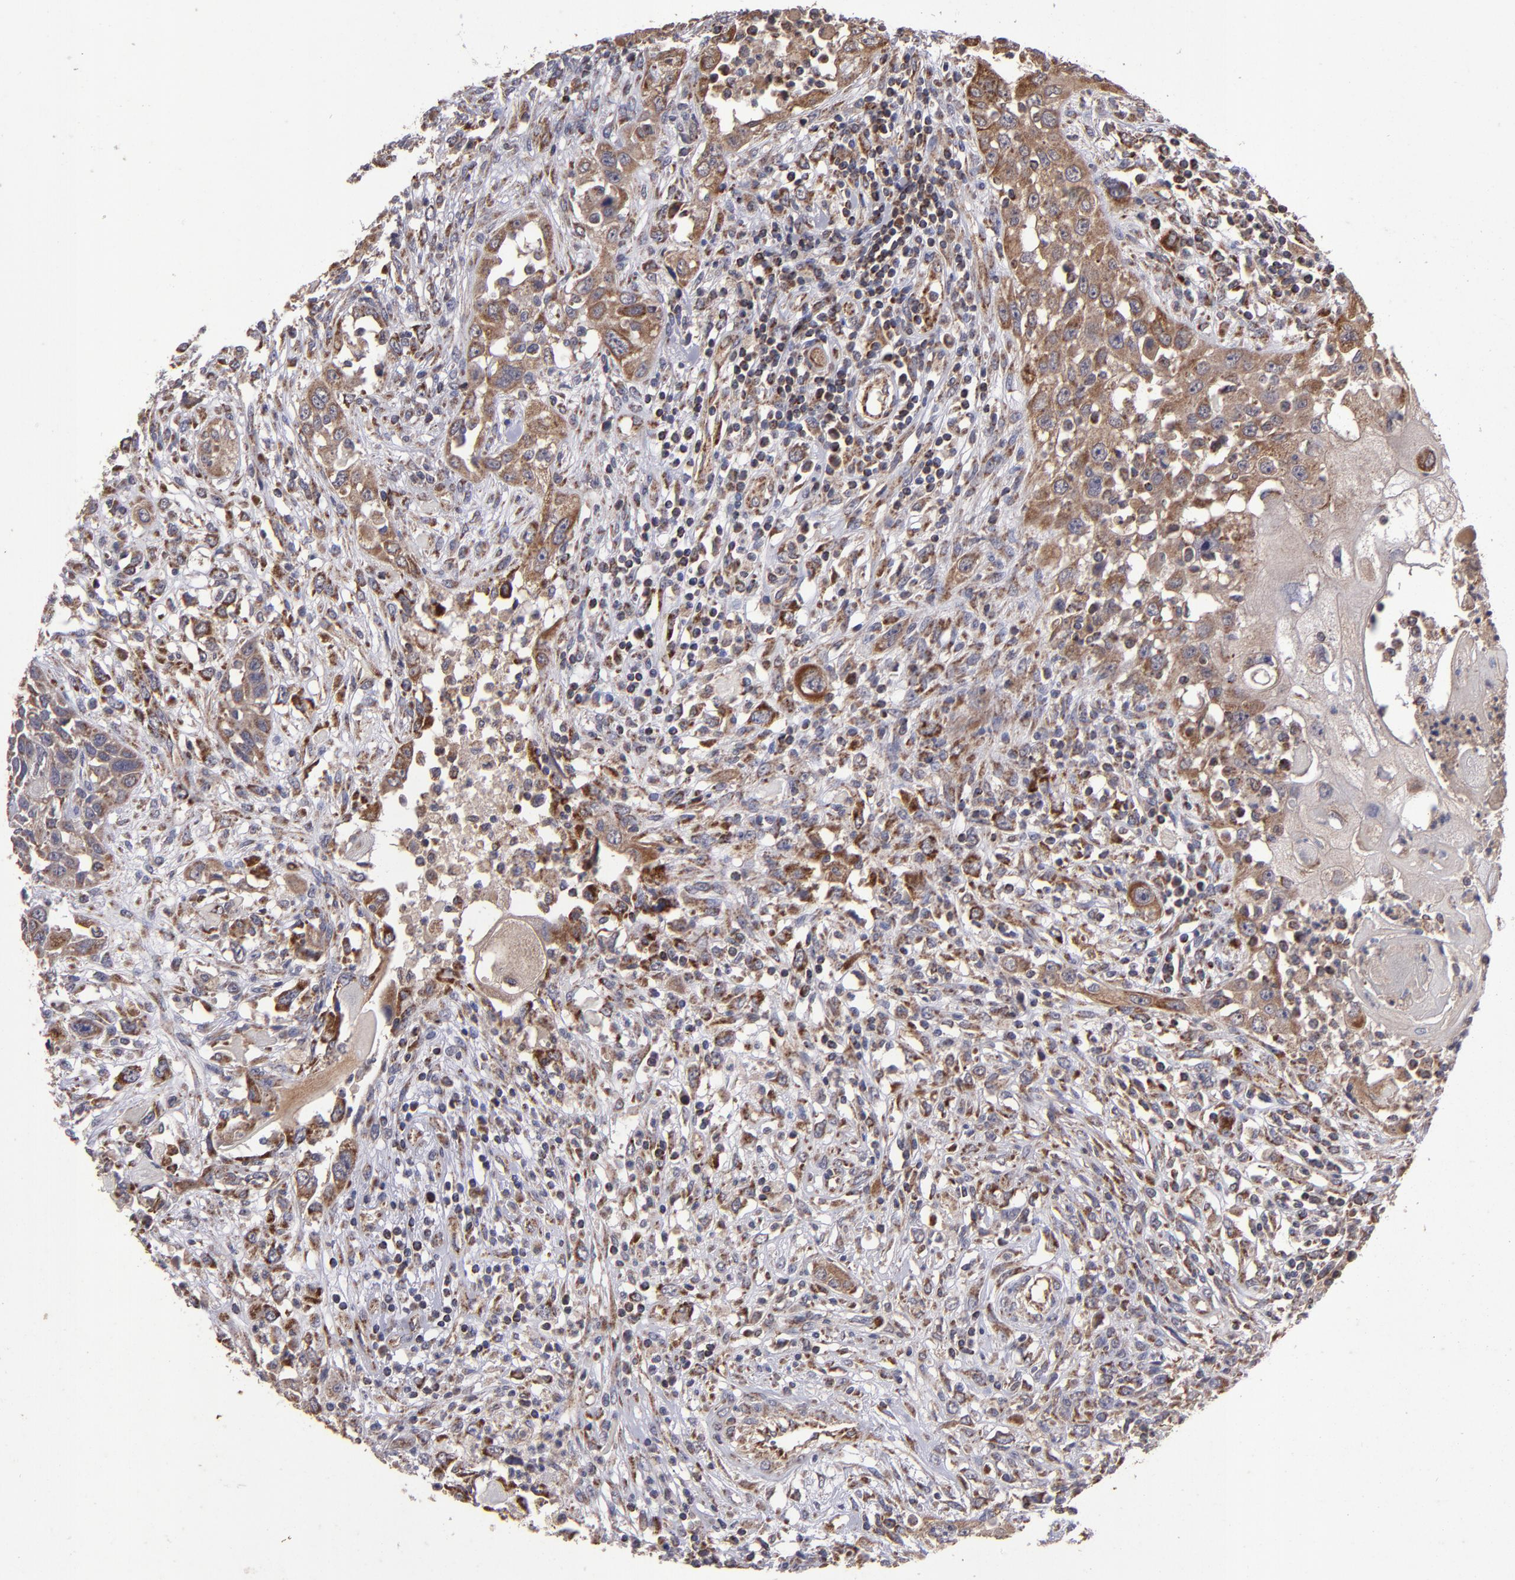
{"staining": {"intensity": "weak", "quantity": ">75%", "location": "cytoplasmic/membranous"}, "tissue": "head and neck cancer", "cell_type": "Tumor cells", "image_type": "cancer", "snomed": [{"axis": "morphology", "description": "Neoplasm, malignant, NOS"}, {"axis": "topography", "description": "Salivary gland"}, {"axis": "topography", "description": "Head-Neck"}], "caption": "A photomicrograph showing weak cytoplasmic/membranous positivity in about >75% of tumor cells in head and neck neoplasm (malignant), as visualized by brown immunohistochemical staining.", "gene": "TIMM9", "patient": {"sex": "male", "age": 43}}